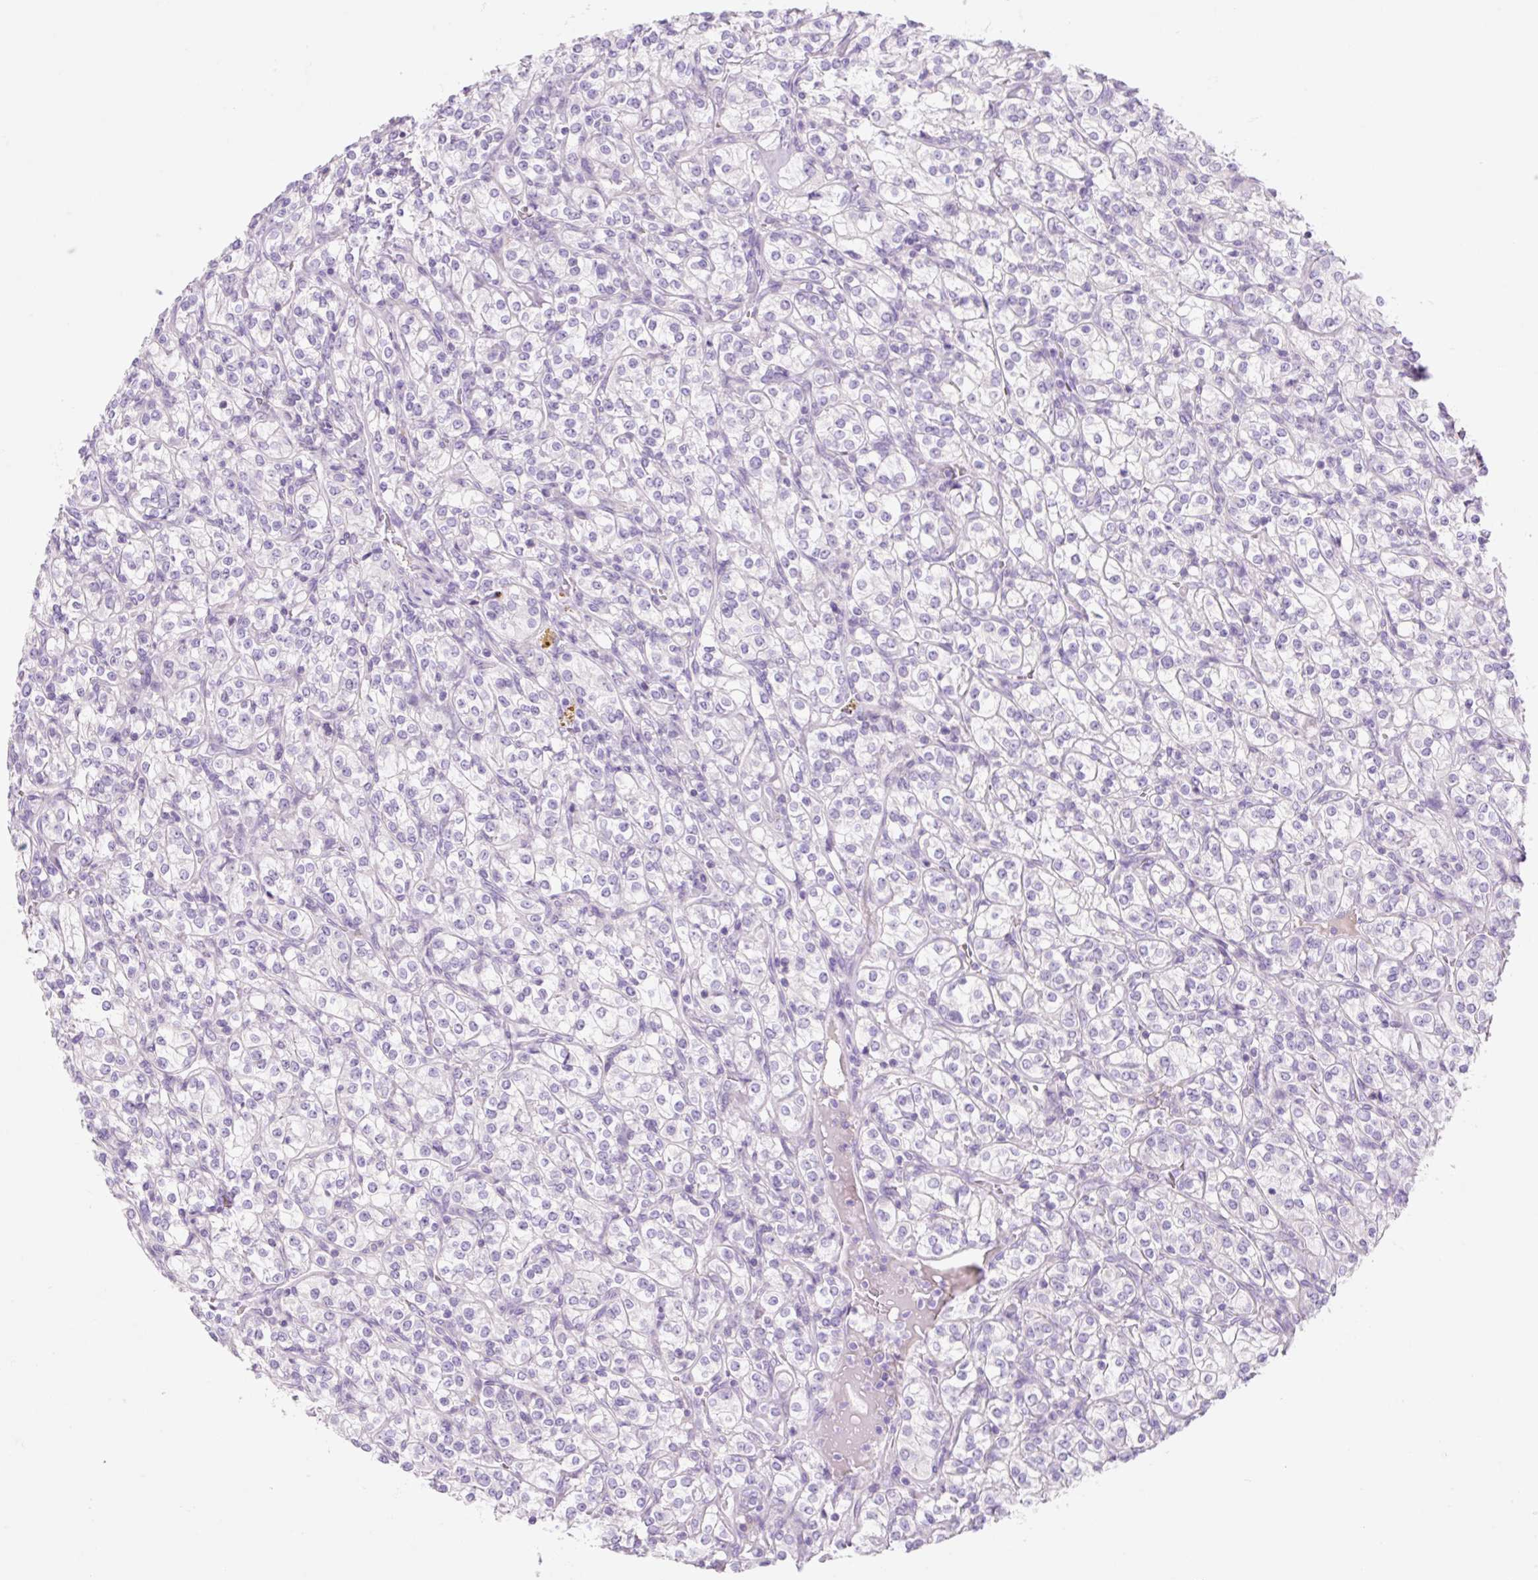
{"staining": {"intensity": "negative", "quantity": "none", "location": "none"}, "tissue": "renal cancer", "cell_type": "Tumor cells", "image_type": "cancer", "snomed": [{"axis": "morphology", "description": "Adenocarcinoma, NOS"}, {"axis": "topography", "description": "Kidney"}], "caption": "This is an immunohistochemistry (IHC) image of adenocarcinoma (renal). There is no expression in tumor cells.", "gene": "CELF6", "patient": {"sex": "male", "age": 77}}